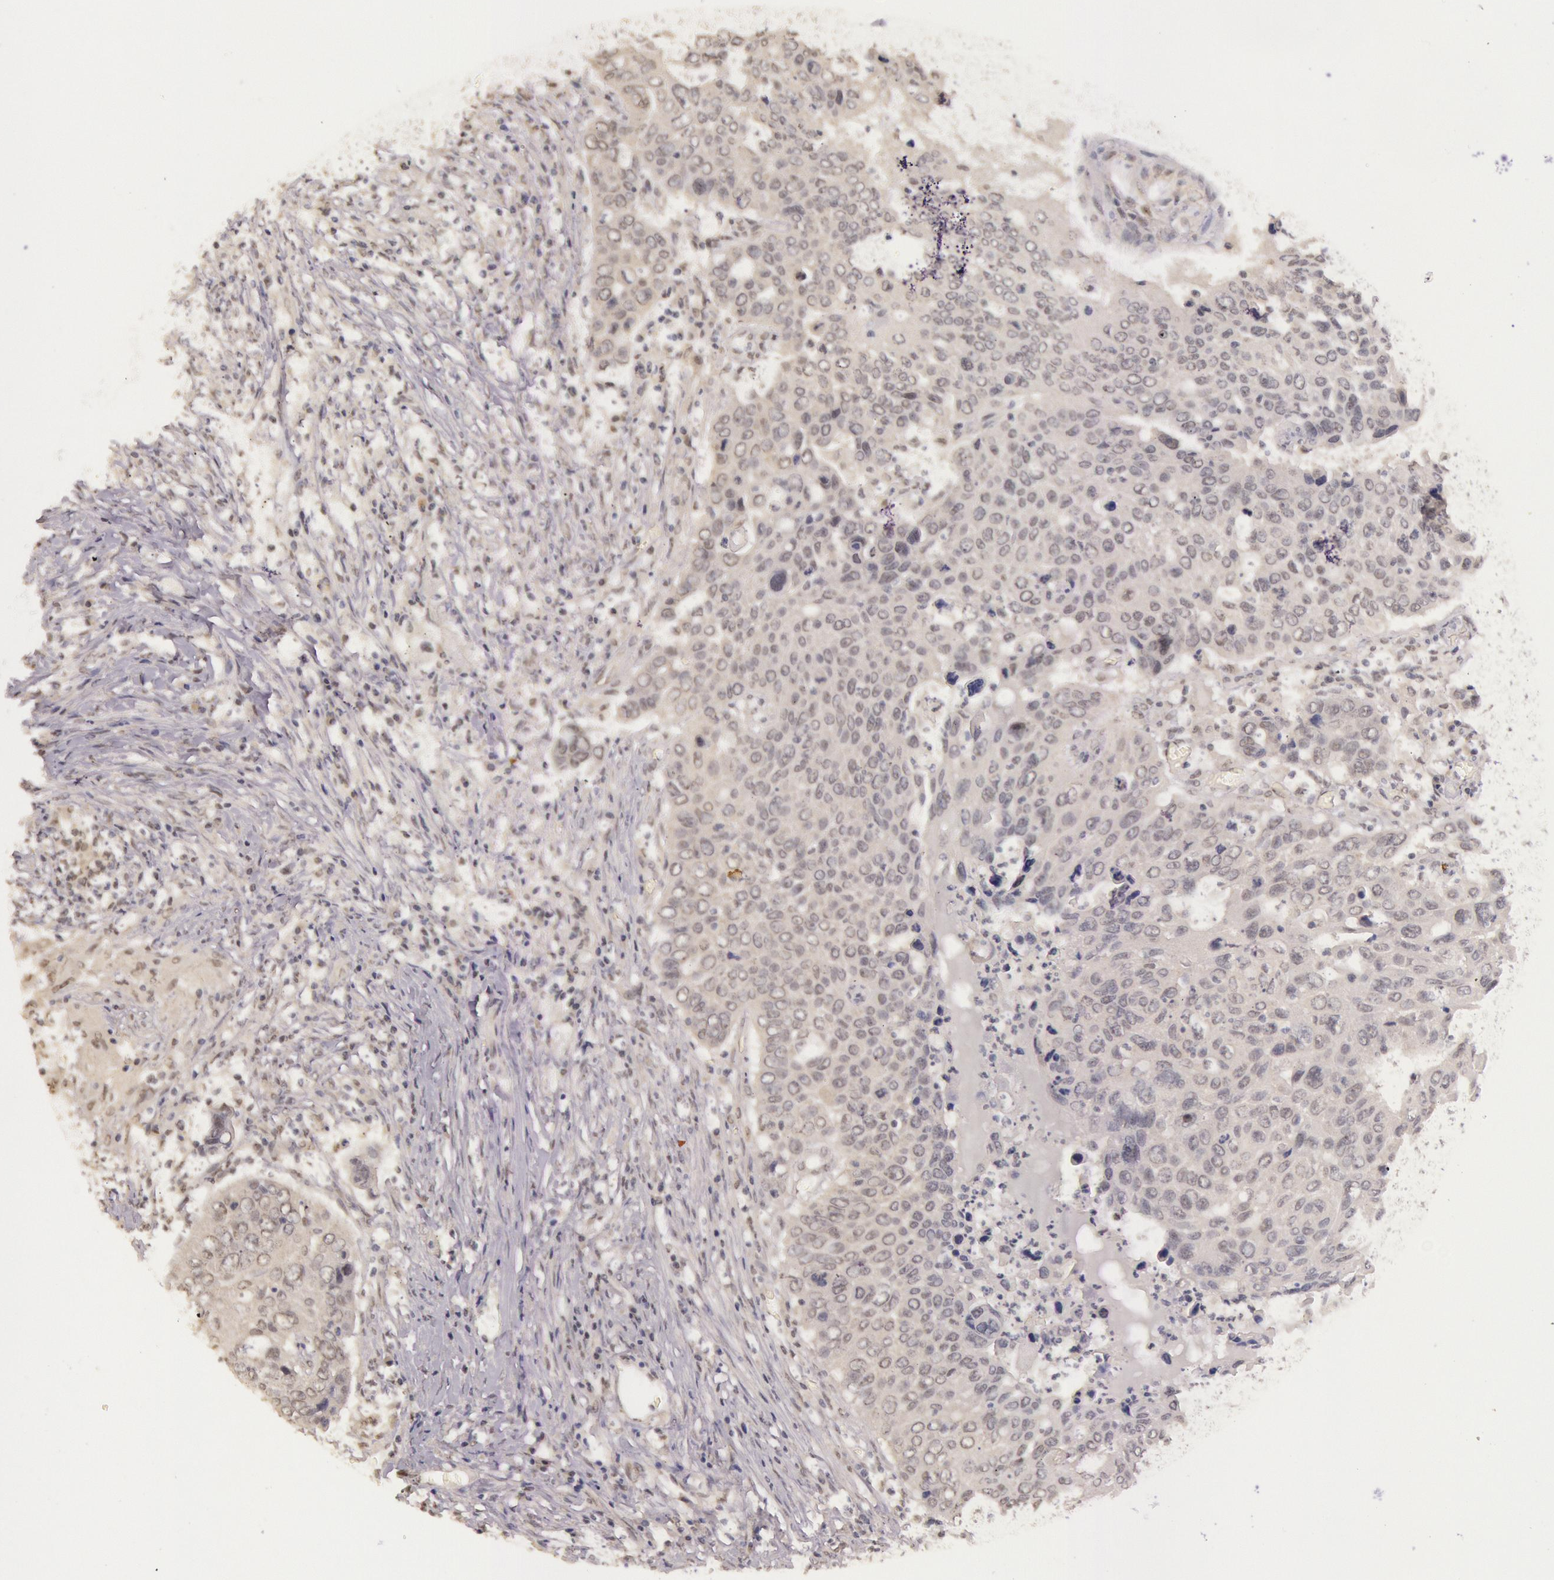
{"staining": {"intensity": "negative", "quantity": "none", "location": "none"}, "tissue": "lung cancer", "cell_type": "Tumor cells", "image_type": "cancer", "snomed": [{"axis": "morphology", "description": "Squamous cell carcinoma, NOS"}, {"axis": "topography", "description": "Lung"}], "caption": "Photomicrograph shows no protein positivity in tumor cells of lung cancer tissue. (DAB IHC, high magnification).", "gene": "RTL10", "patient": {"sex": "male", "age": 68}}